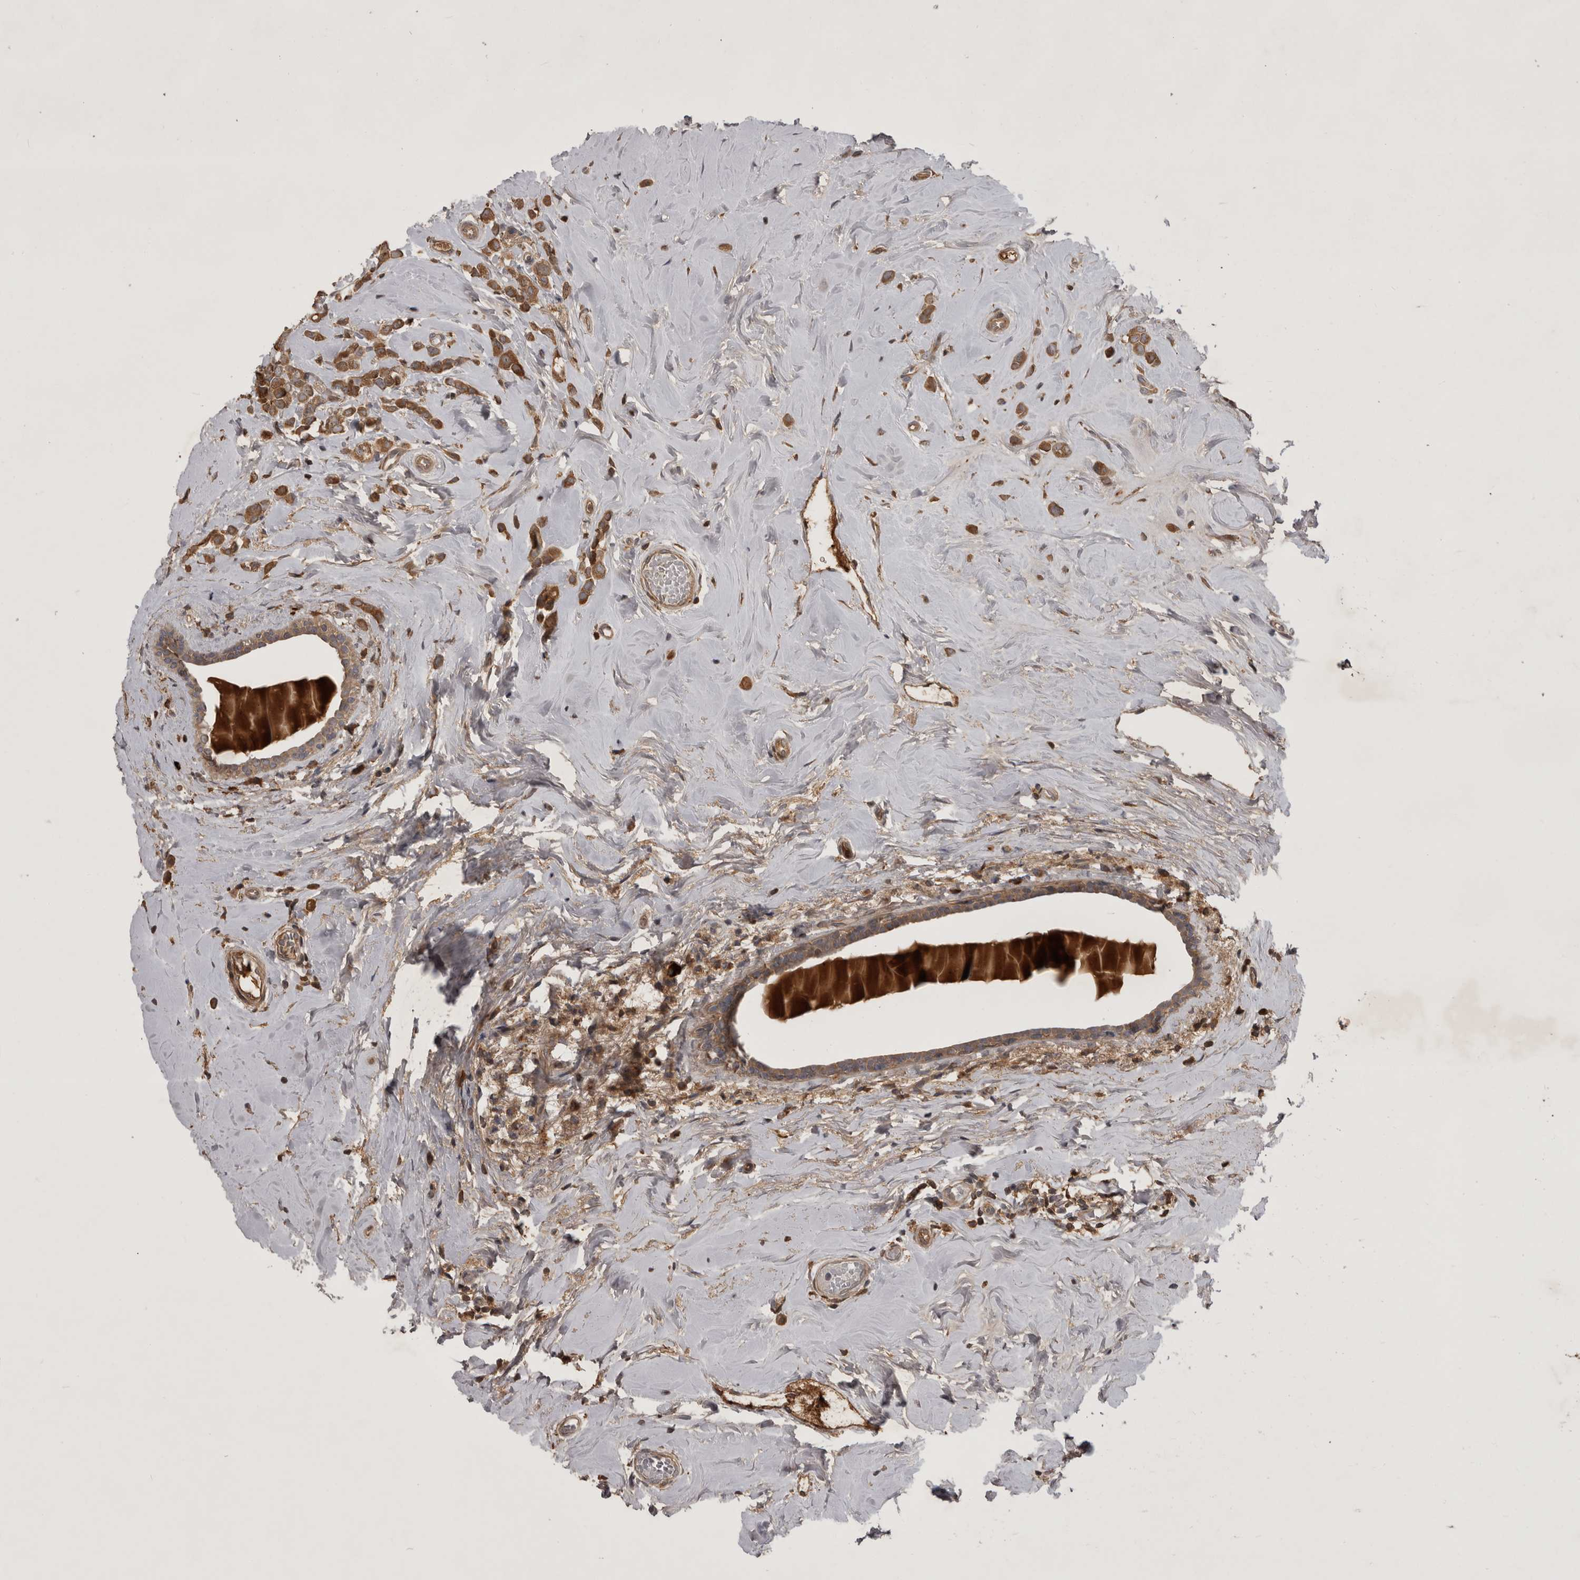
{"staining": {"intensity": "moderate", "quantity": ">75%", "location": "cytoplasmic/membranous"}, "tissue": "breast cancer", "cell_type": "Tumor cells", "image_type": "cancer", "snomed": [{"axis": "morphology", "description": "Lobular carcinoma"}, {"axis": "topography", "description": "Breast"}], "caption": "High-power microscopy captured an immunohistochemistry (IHC) micrograph of breast cancer (lobular carcinoma), revealing moderate cytoplasmic/membranous expression in about >75% of tumor cells.", "gene": "RAB3GAP2", "patient": {"sex": "female", "age": 47}}